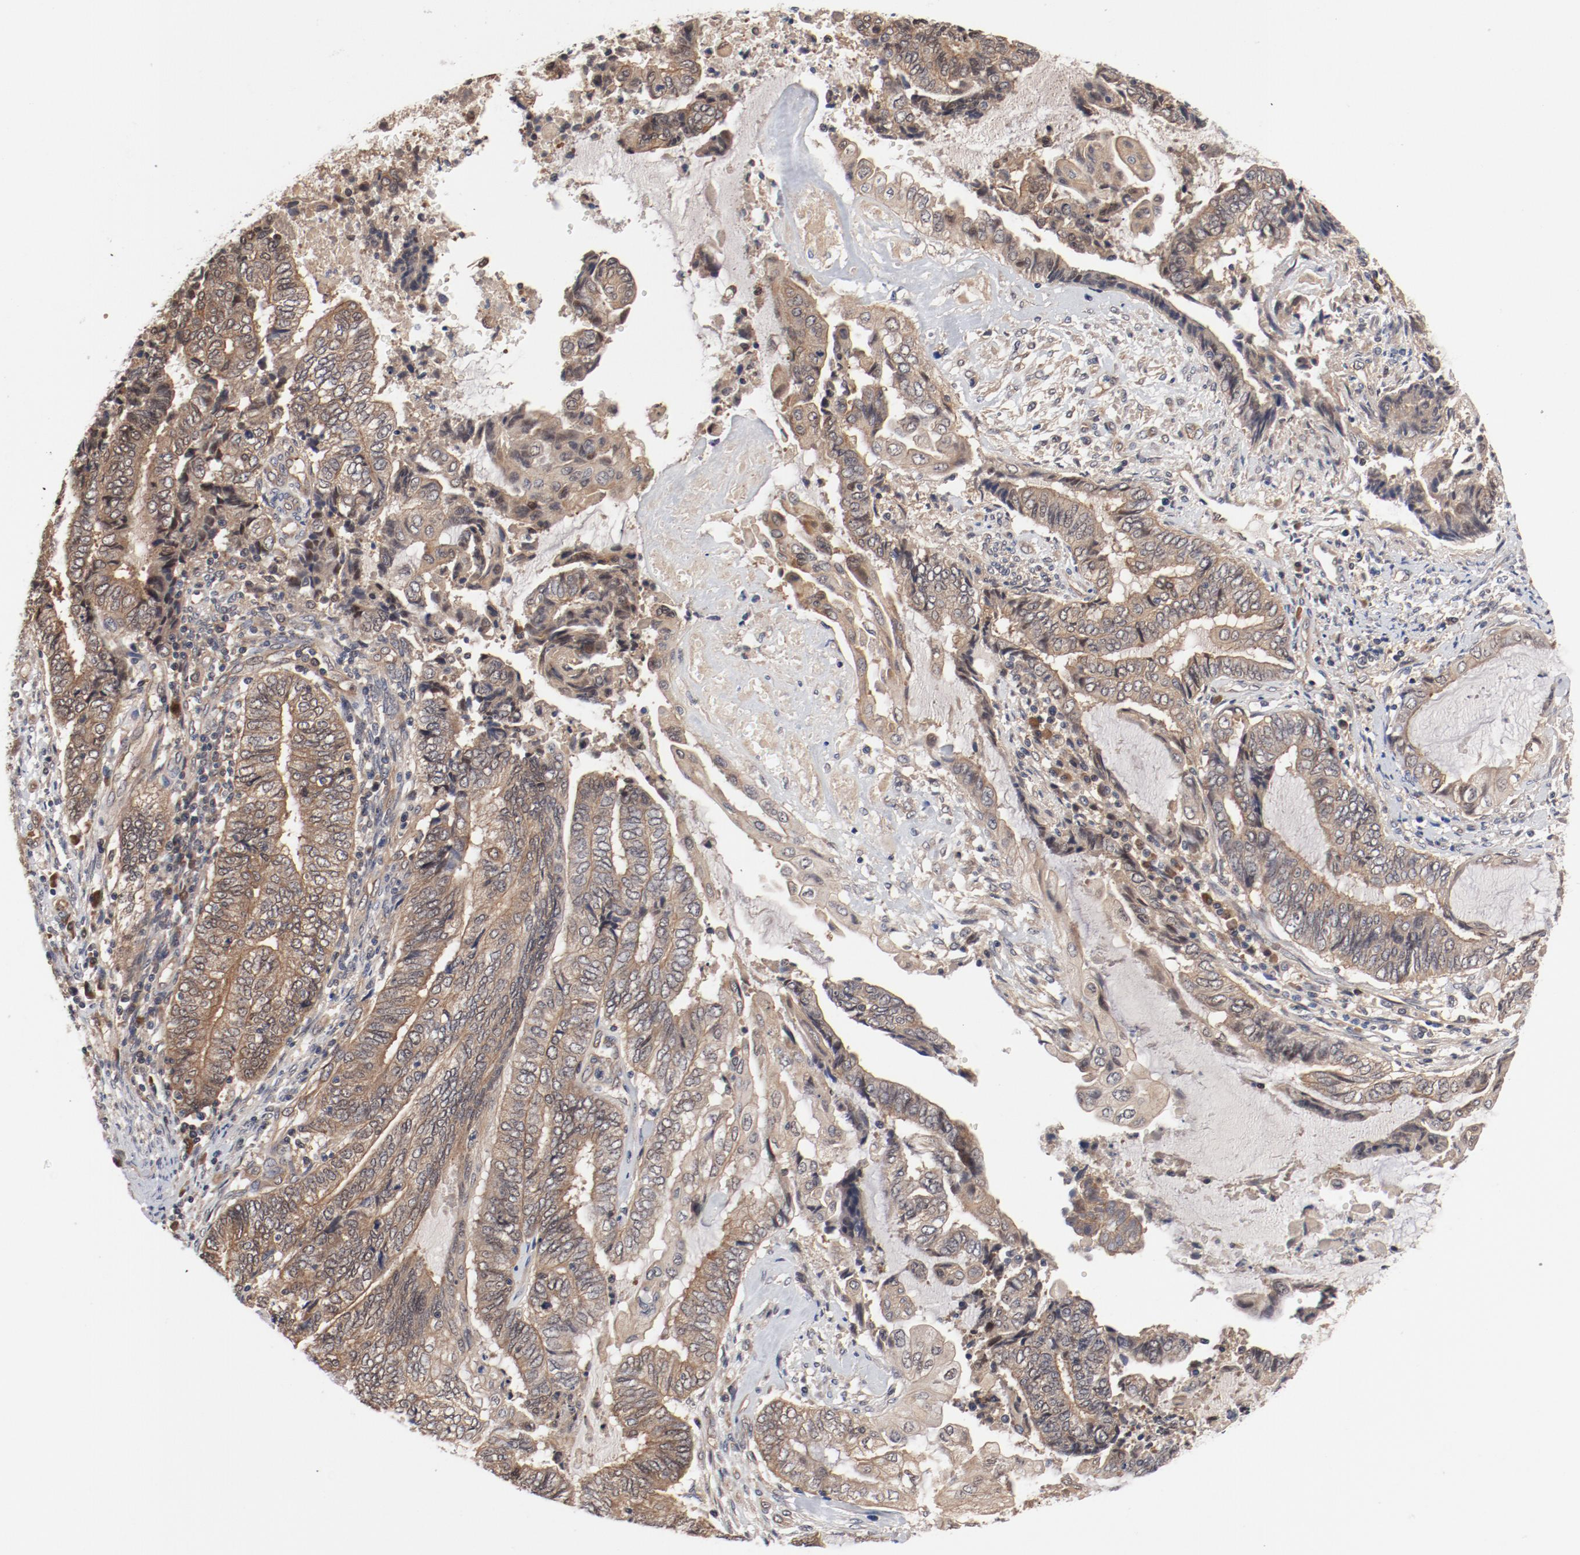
{"staining": {"intensity": "negative", "quantity": "none", "location": "none"}, "tissue": "endometrial cancer", "cell_type": "Tumor cells", "image_type": "cancer", "snomed": [{"axis": "morphology", "description": "Adenocarcinoma, NOS"}, {"axis": "topography", "description": "Uterus"}, {"axis": "topography", "description": "Endometrium"}], "caption": "Protein analysis of adenocarcinoma (endometrial) displays no significant positivity in tumor cells.", "gene": "PITPNM2", "patient": {"sex": "female", "age": 70}}